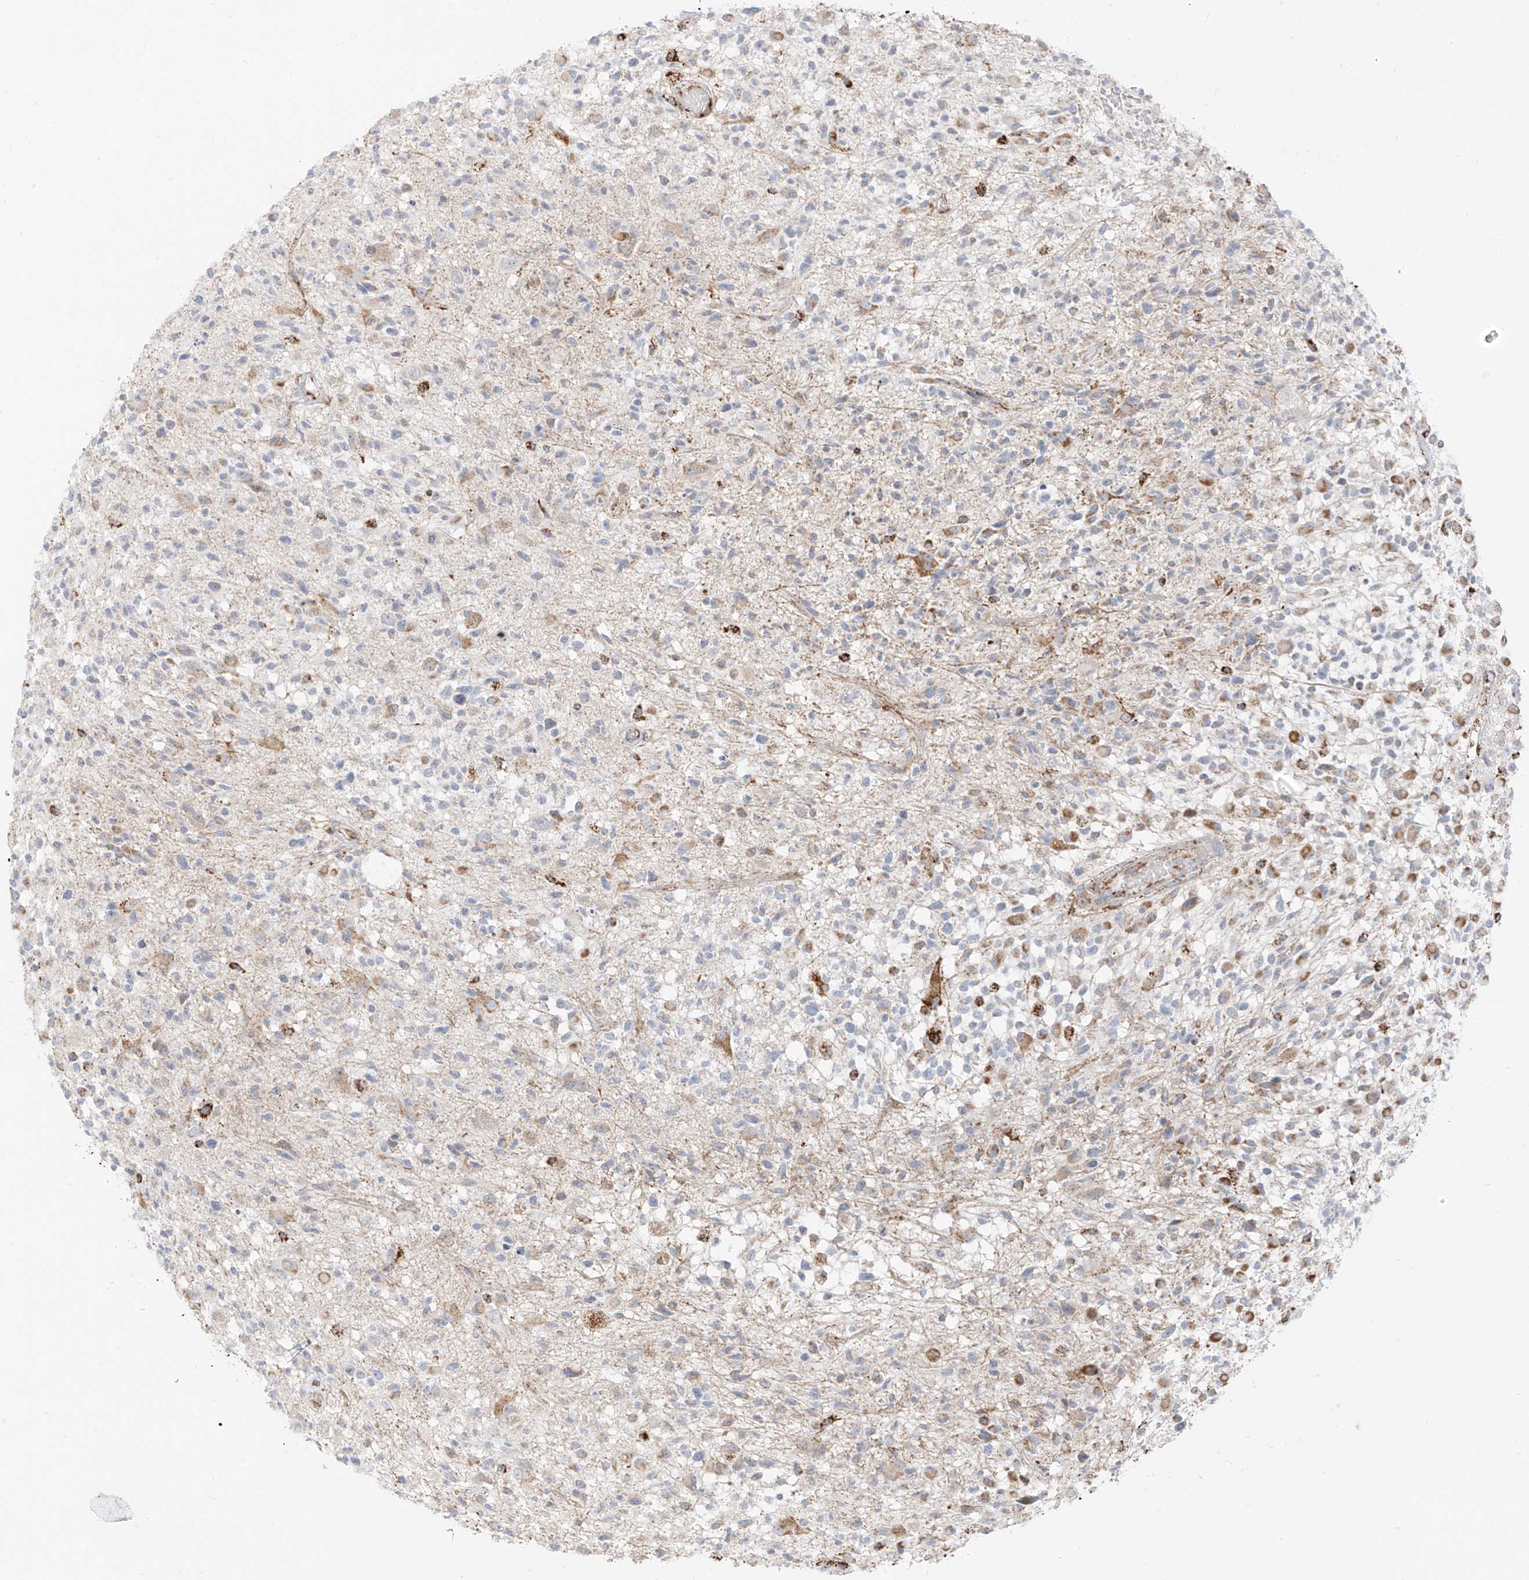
{"staining": {"intensity": "negative", "quantity": "none", "location": "none"}, "tissue": "glioma", "cell_type": "Tumor cells", "image_type": "cancer", "snomed": [{"axis": "morphology", "description": "Glioma, malignant, High grade"}, {"axis": "morphology", "description": "Glioblastoma, NOS"}, {"axis": "topography", "description": "Brain"}], "caption": "Tumor cells show no significant staining in glioblastoma.", "gene": "ETHE1", "patient": {"sex": "male", "age": 60}}